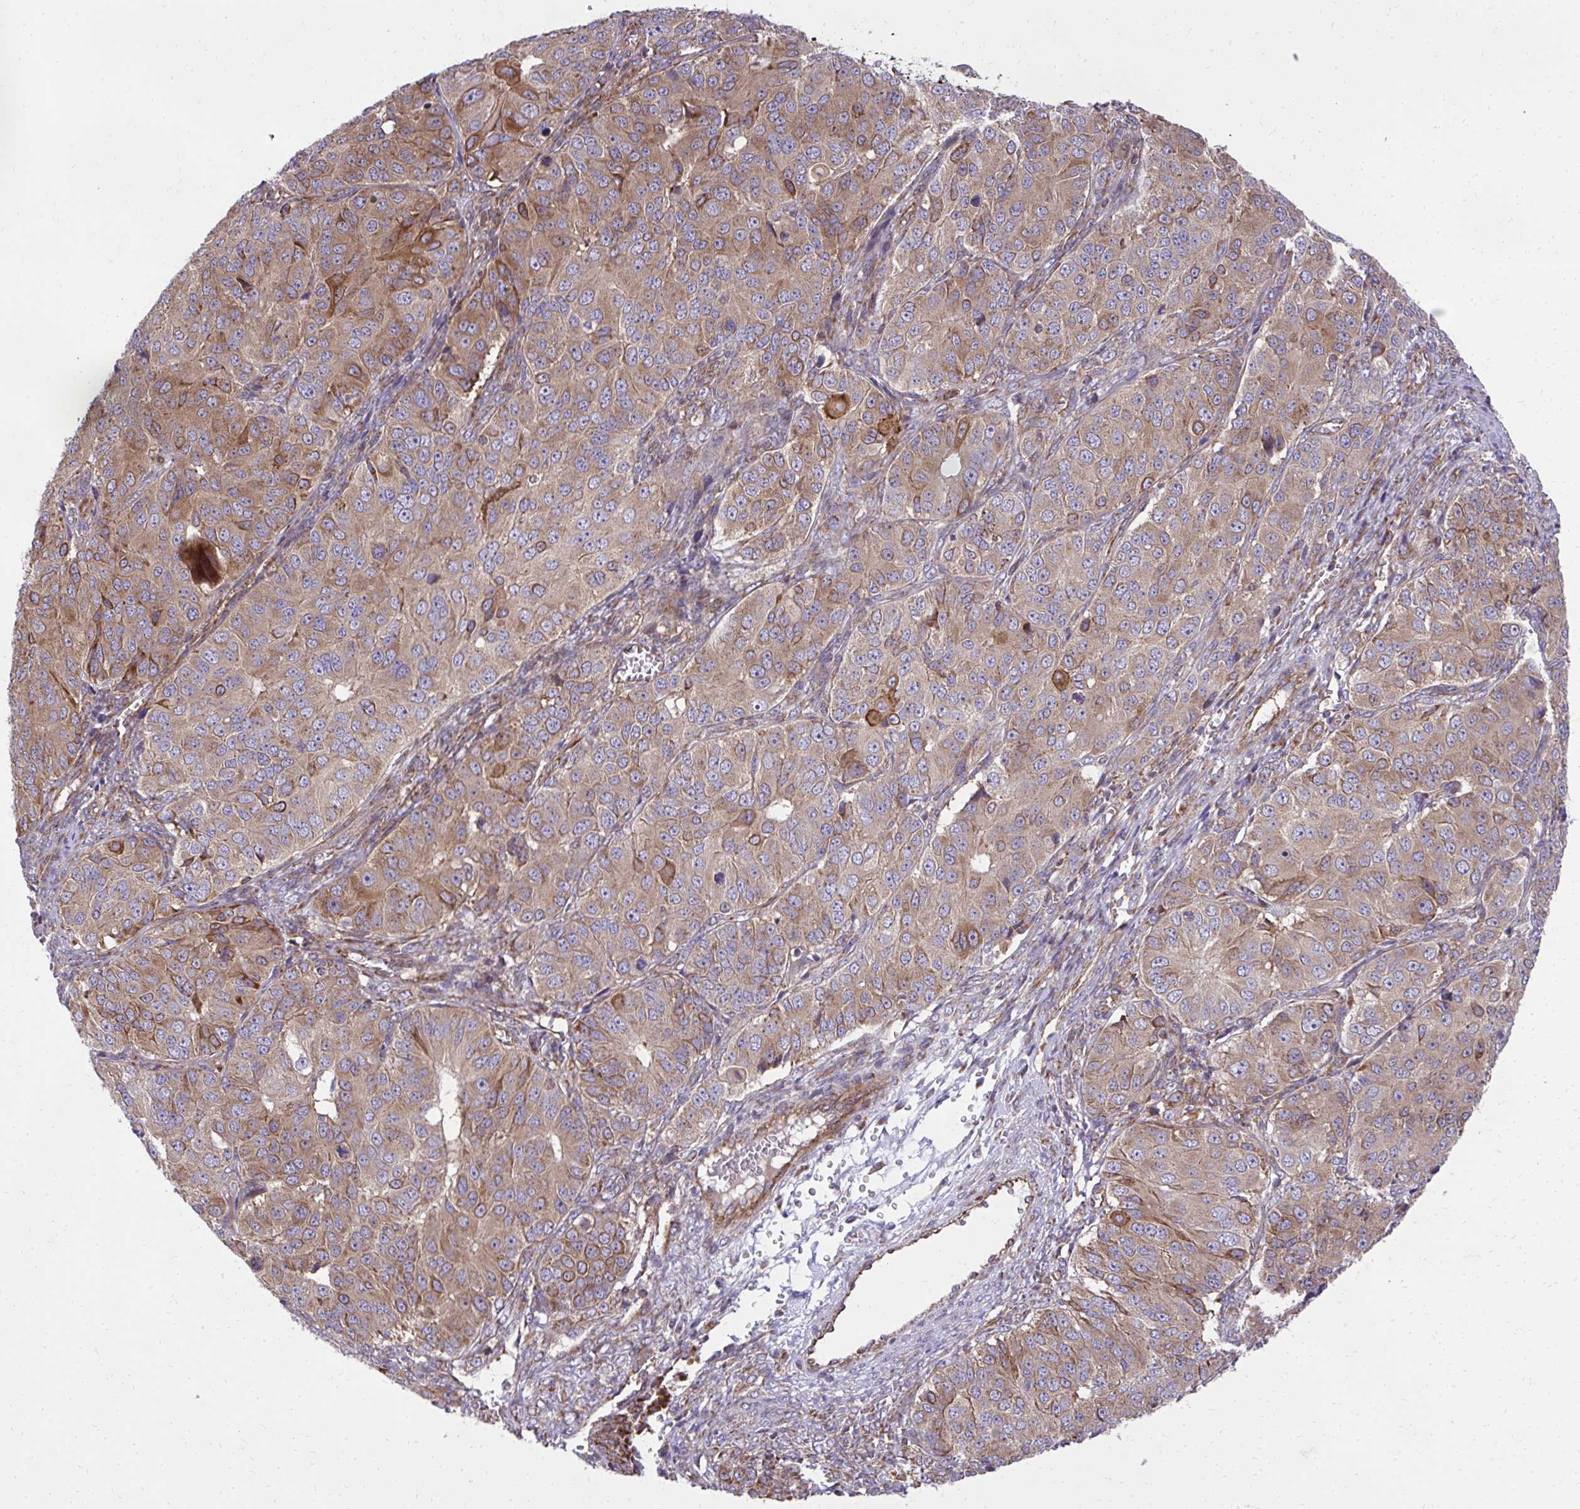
{"staining": {"intensity": "weak", "quantity": ">75%", "location": "cytoplasmic/membranous"}, "tissue": "ovarian cancer", "cell_type": "Tumor cells", "image_type": "cancer", "snomed": [{"axis": "morphology", "description": "Carcinoma, endometroid"}, {"axis": "topography", "description": "Ovary"}], "caption": "There is low levels of weak cytoplasmic/membranous staining in tumor cells of endometroid carcinoma (ovarian), as demonstrated by immunohistochemical staining (brown color).", "gene": "NMNAT3", "patient": {"sex": "female", "age": 51}}